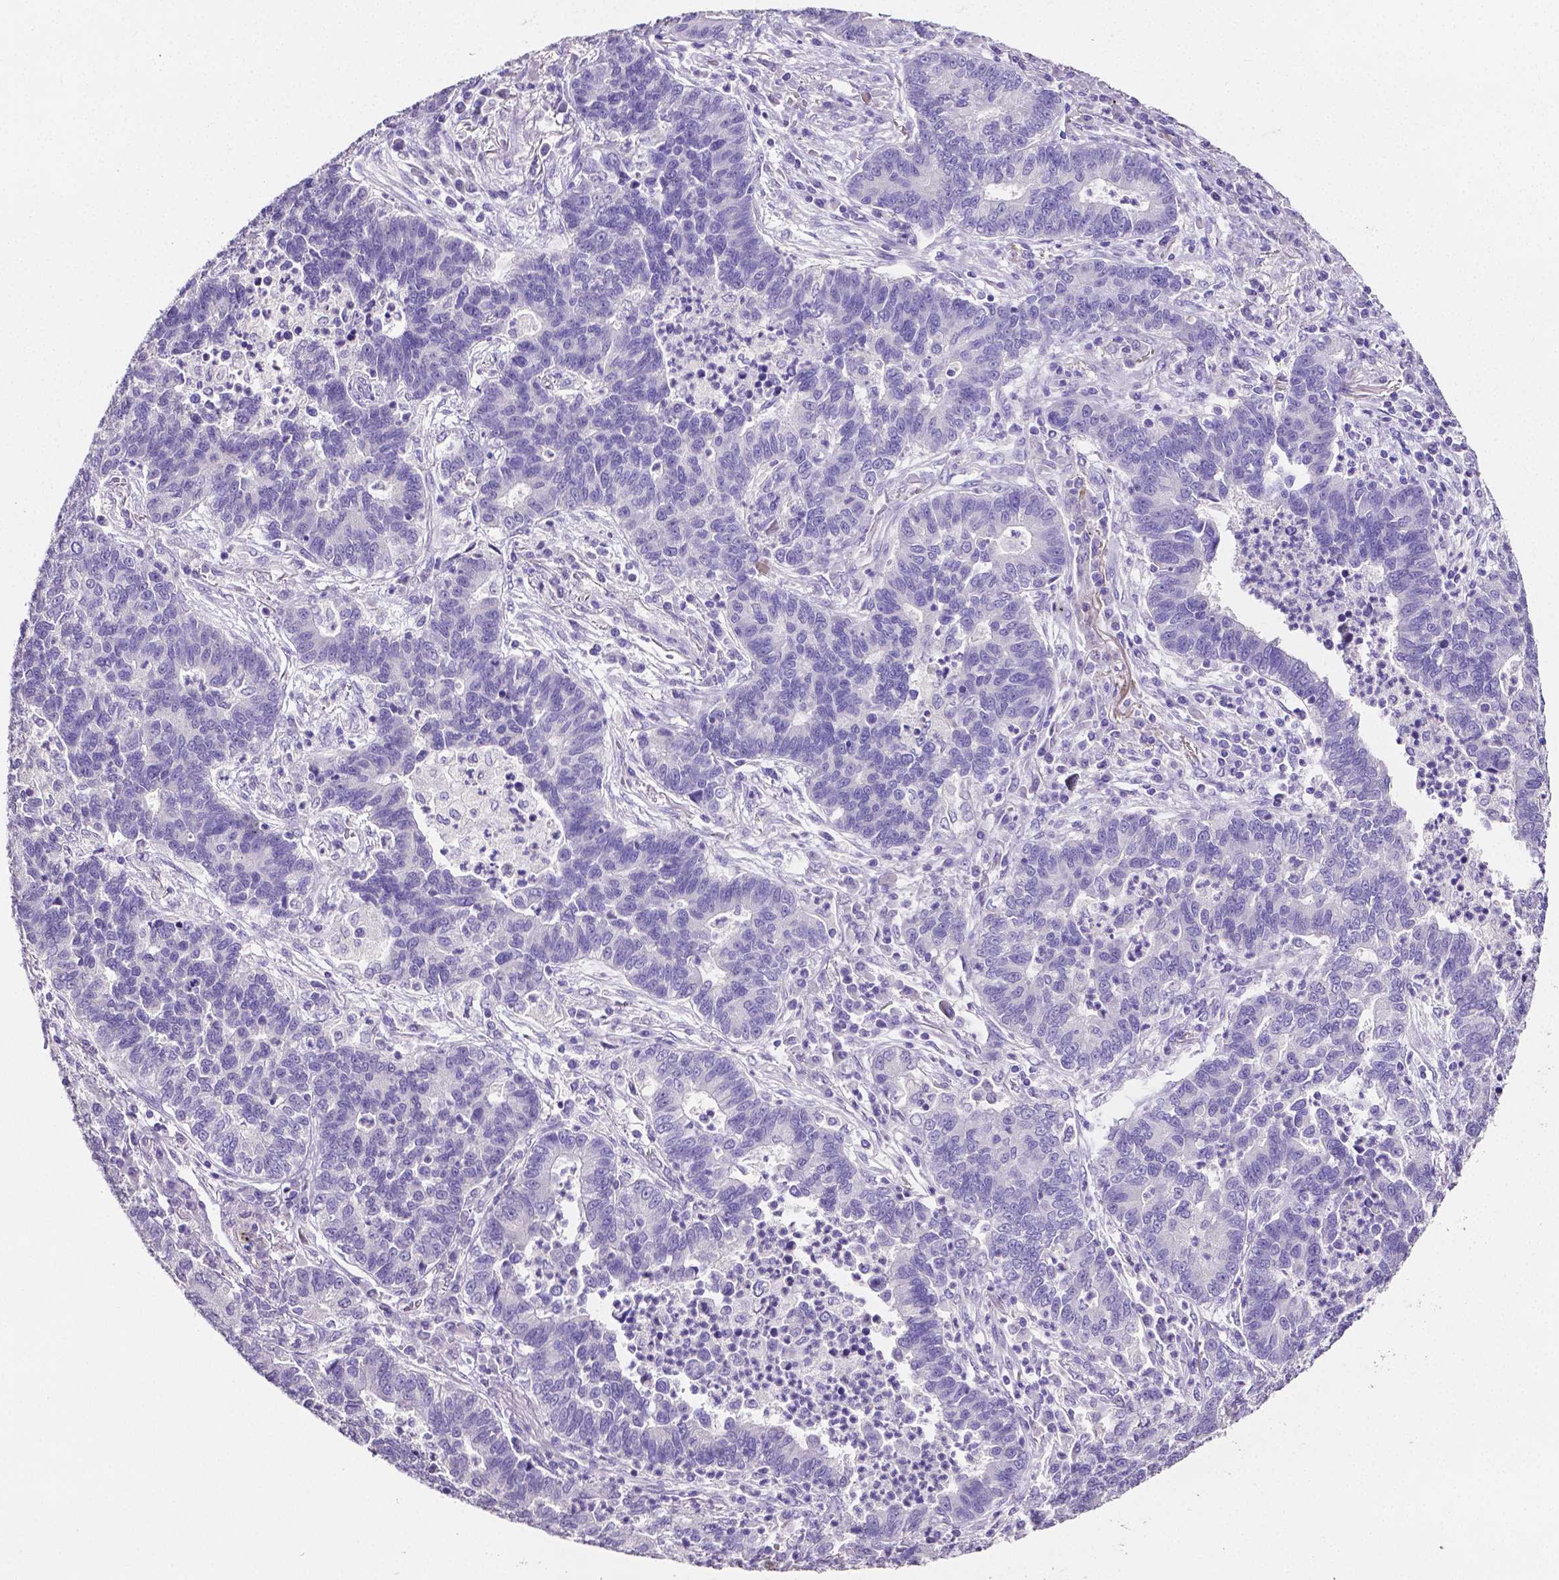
{"staining": {"intensity": "negative", "quantity": "none", "location": "none"}, "tissue": "lung cancer", "cell_type": "Tumor cells", "image_type": "cancer", "snomed": [{"axis": "morphology", "description": "Adenocarcinoma, NOS"}, {"axis": "topography", "description": "Lung"}], "caption": "High power microscopy micrograph of an immunohistochemistry image of lung cancer (adenocarcinoma), revealing no significant staining in tumor cells.", "gene": "SLC22A2", "patient": {"sex": "female", "age": 57}}